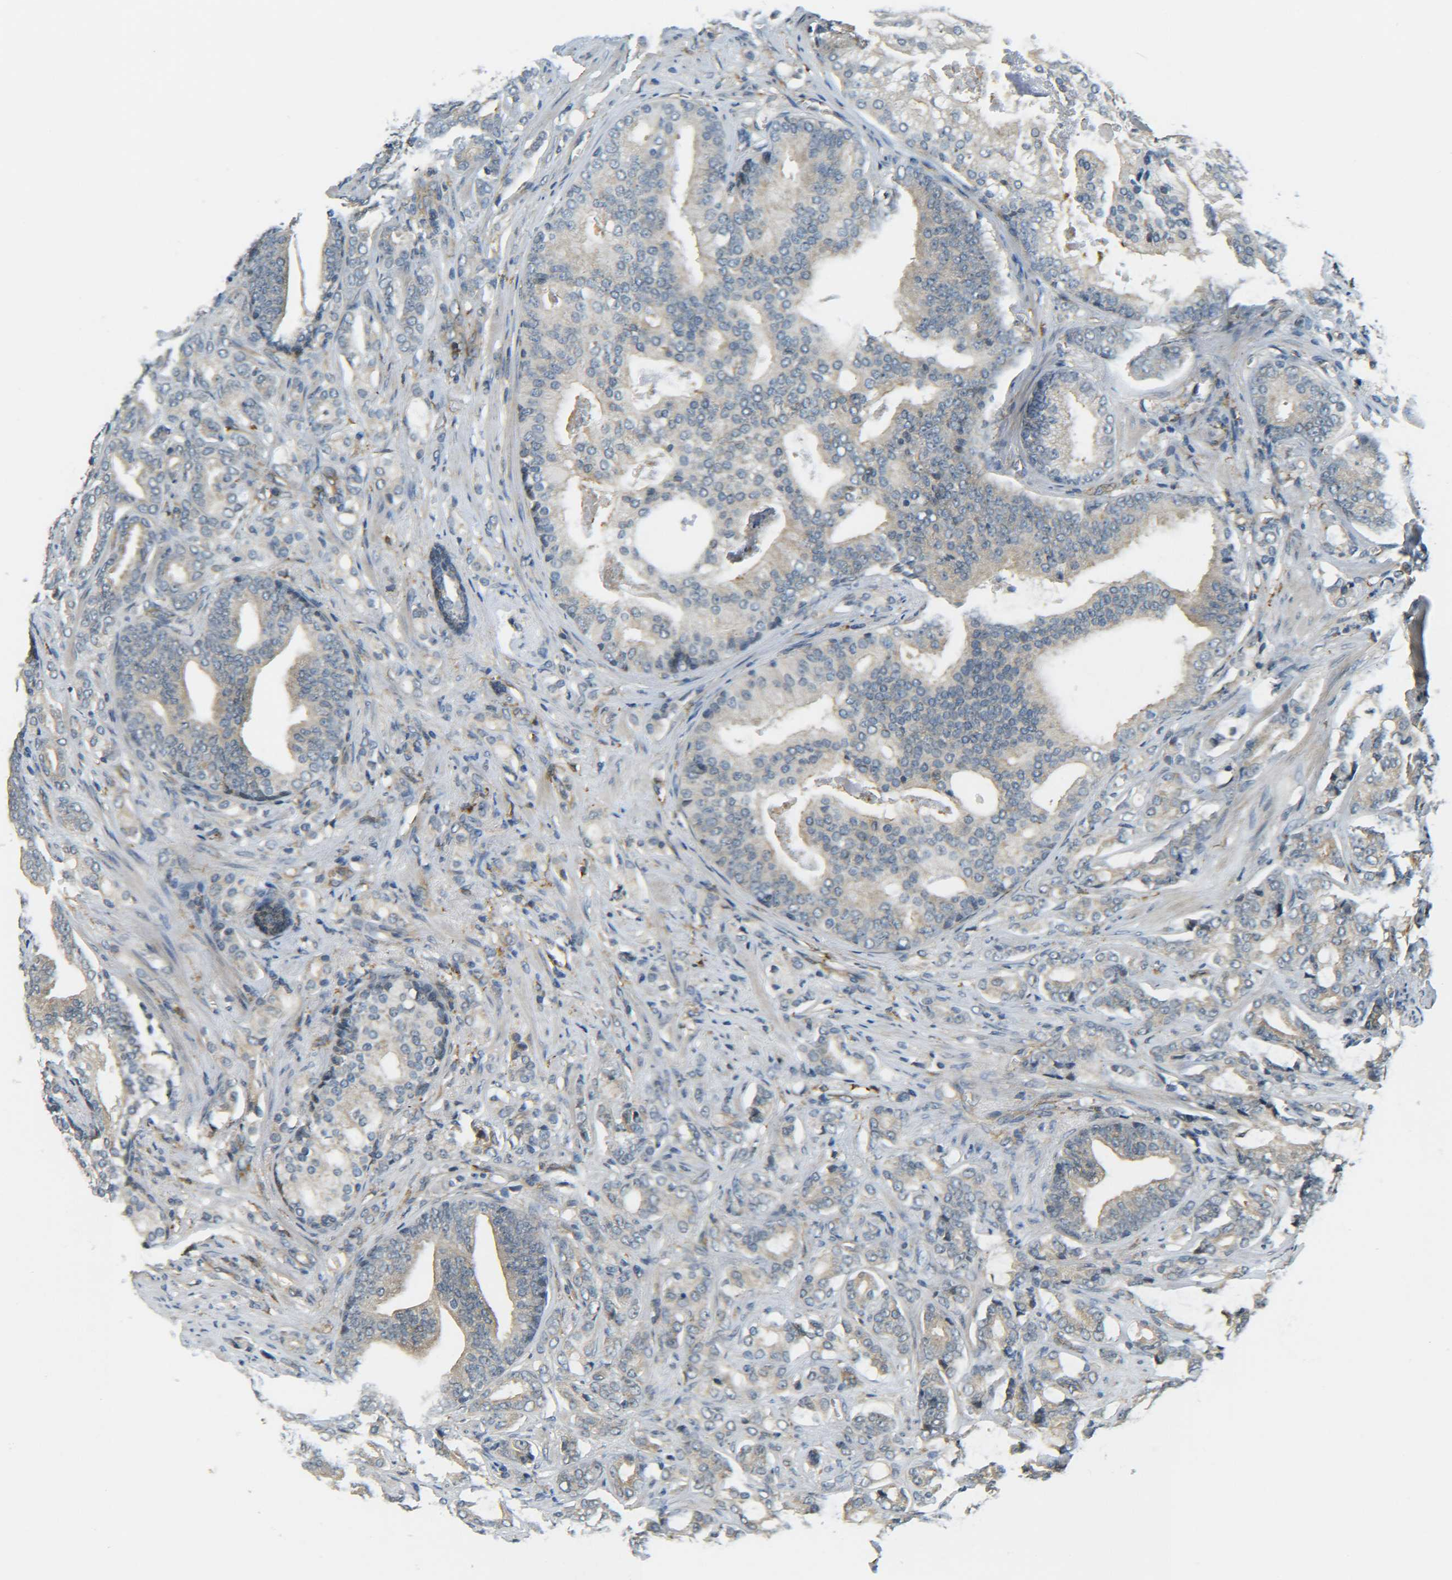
{"staining": {"intensity": "weak", "quantity": ">75%", "location": "cytoplasmic/membranous"}, "tissue": "prostate cancer", "cell_type": "Tumor cells", "image_type": "cancer", "snomed": [{"axis": "morphology", "description": "Adenocarcinoma, Low grade"}, {"axis": "topography", "description": "Prostate"}], "caption": "A micrograph of low-grade adenocarcinoma (prostate) stained for a protein shows weak cytoplasmic/membranous brown staining in tumor cells.", "gene": "DAB2", "patient": {"sex": "male", "age": 58}}